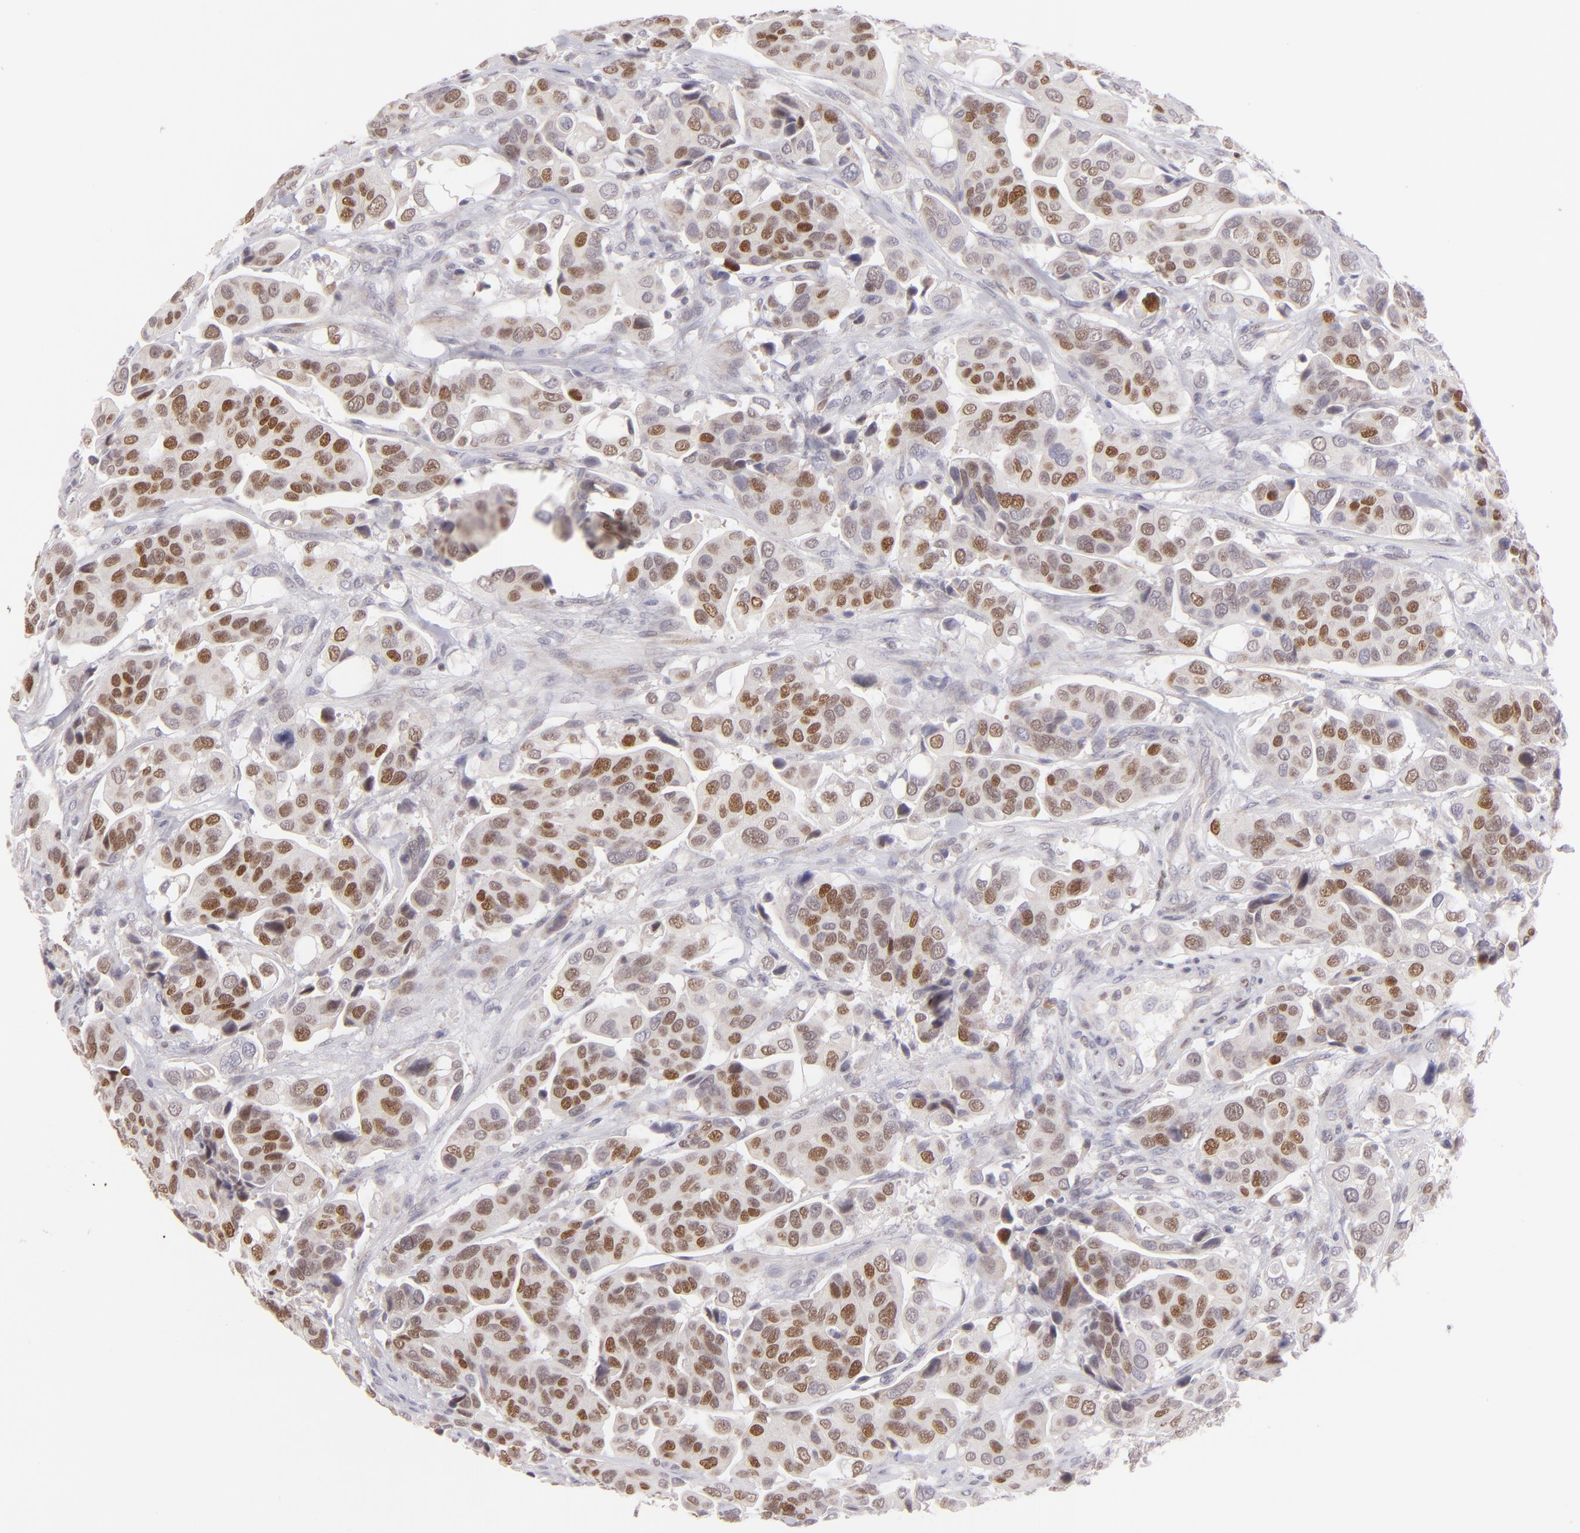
{"staining": {"intensity": "moderate", "quantity": ">75%", "location": "nuclear"}, "tissue": "urothelial cancer", "cell_type": "Tumor cells", "image_type": "cancer", "snomed": [{"axis": "morphology", "description": "Adenocarcinoma, NOS"}, {"axis": "topography", "description": "Urinary bladder"}], "caption": "The micrograph reveals staining of urothelial cancer, revealing moderate nuclear protein staining (brown color) within tumor cells. The staining was performed using DAB (3,3'-diaminobenzidine) to visualize the protein expression in brown, while the nuclei were stained in blue with hematoxylin (Magnification: 20x).", "gene": "POU2F1", "patient": {"sex": "male", "age": 61}}